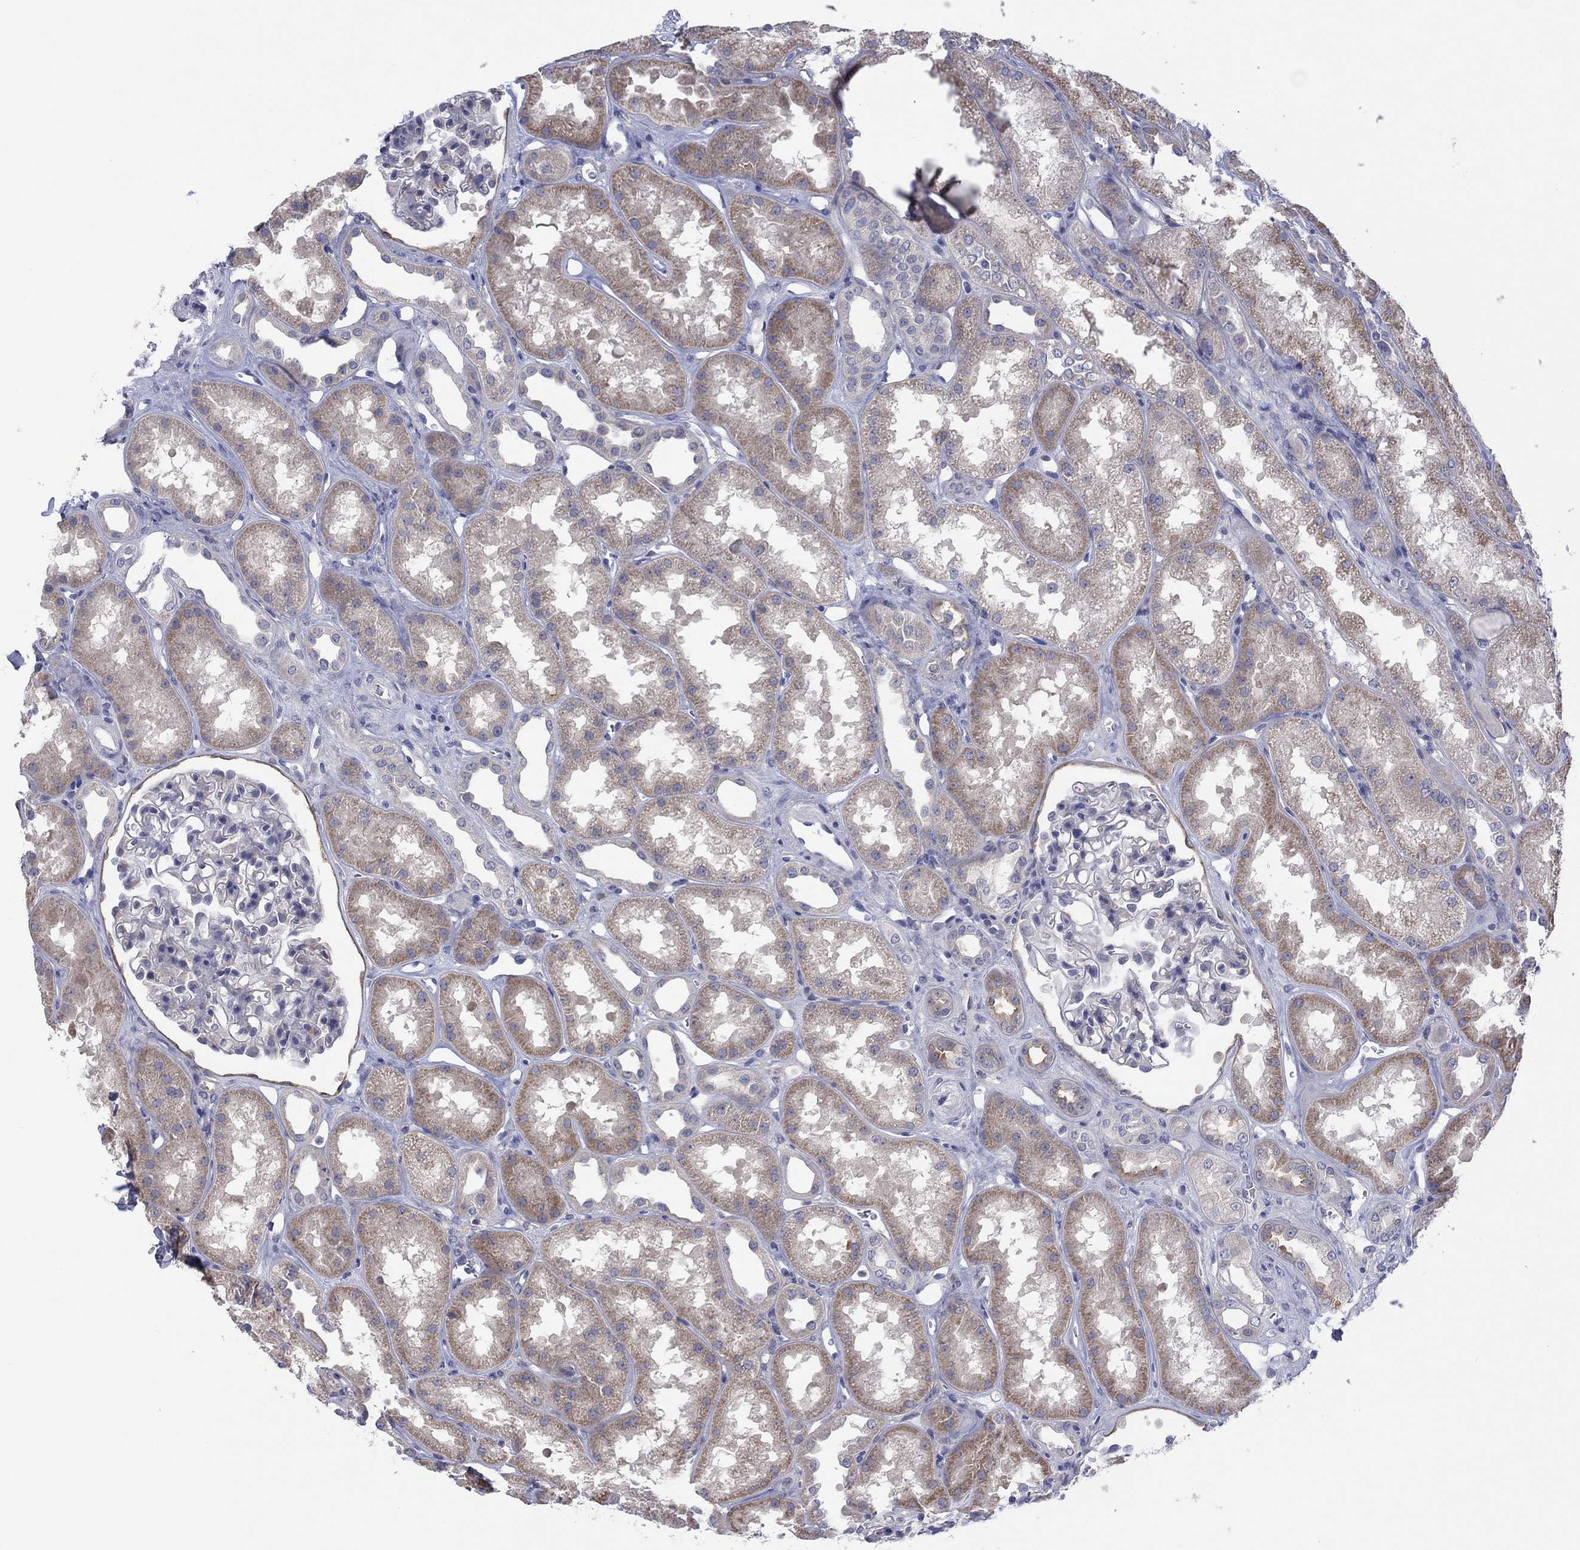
{"staining": {"intensity": "negative", "quantity": "none", "location": "none"}, "tissue": "kidney", "cell_type": "Cells in glomeruli", "image_type": "normal", "snomed": [{"axis": "morphology", "description": "Normal tissue, NOS"}, {"axis": "topography", "description": "Kidney"}], "caption": "This image is of unremarkable kidney stained with immunohistochemistry (IHC) to label a protein in brown with the nuclei are counter-stained blue. There is no expression in cells in glomeruli.", "gene": "CYP2B6", "patient": {"sex": "male", "age": 61}}